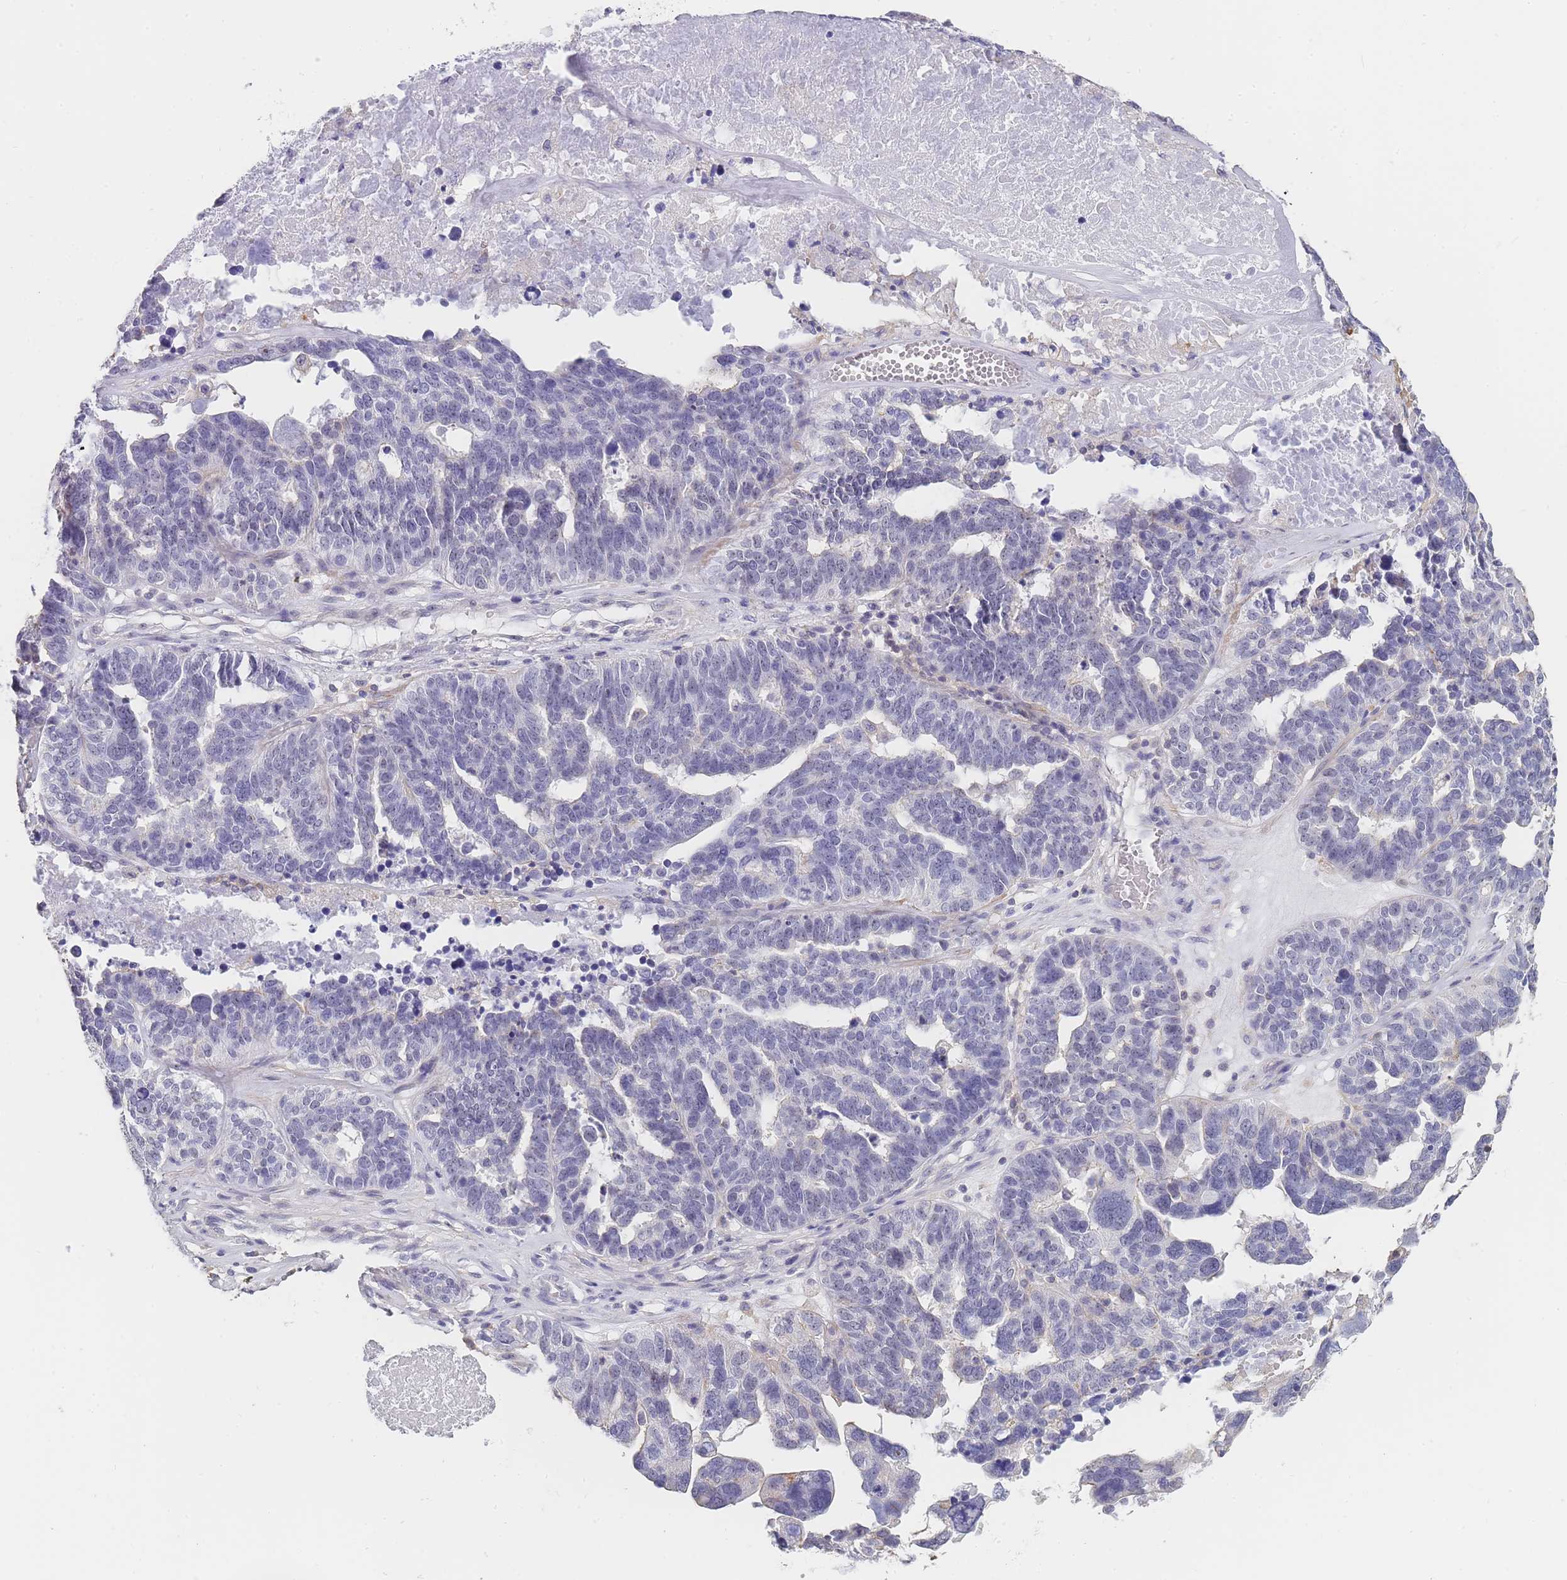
{"staining": {"intensity": "negative", "quantity": "none", "location": "none"}, "tissue": "ovarian cancer", "cell_type": "Tumor cells", "image_type": "cancer", "snomed": [{"axis": "morphology", "description": "Cystadenocarcinoma, serous, NOS"}, {"axis": "topography", "description": "Ovary"}], "caption": "Serous cystadenocarcinoma (ovarian) was stained to show a protein in brown. There is no significant positivity in tumor cells.", "gene": "NOP14", "patient": {"sex": "female", "age": 59}}